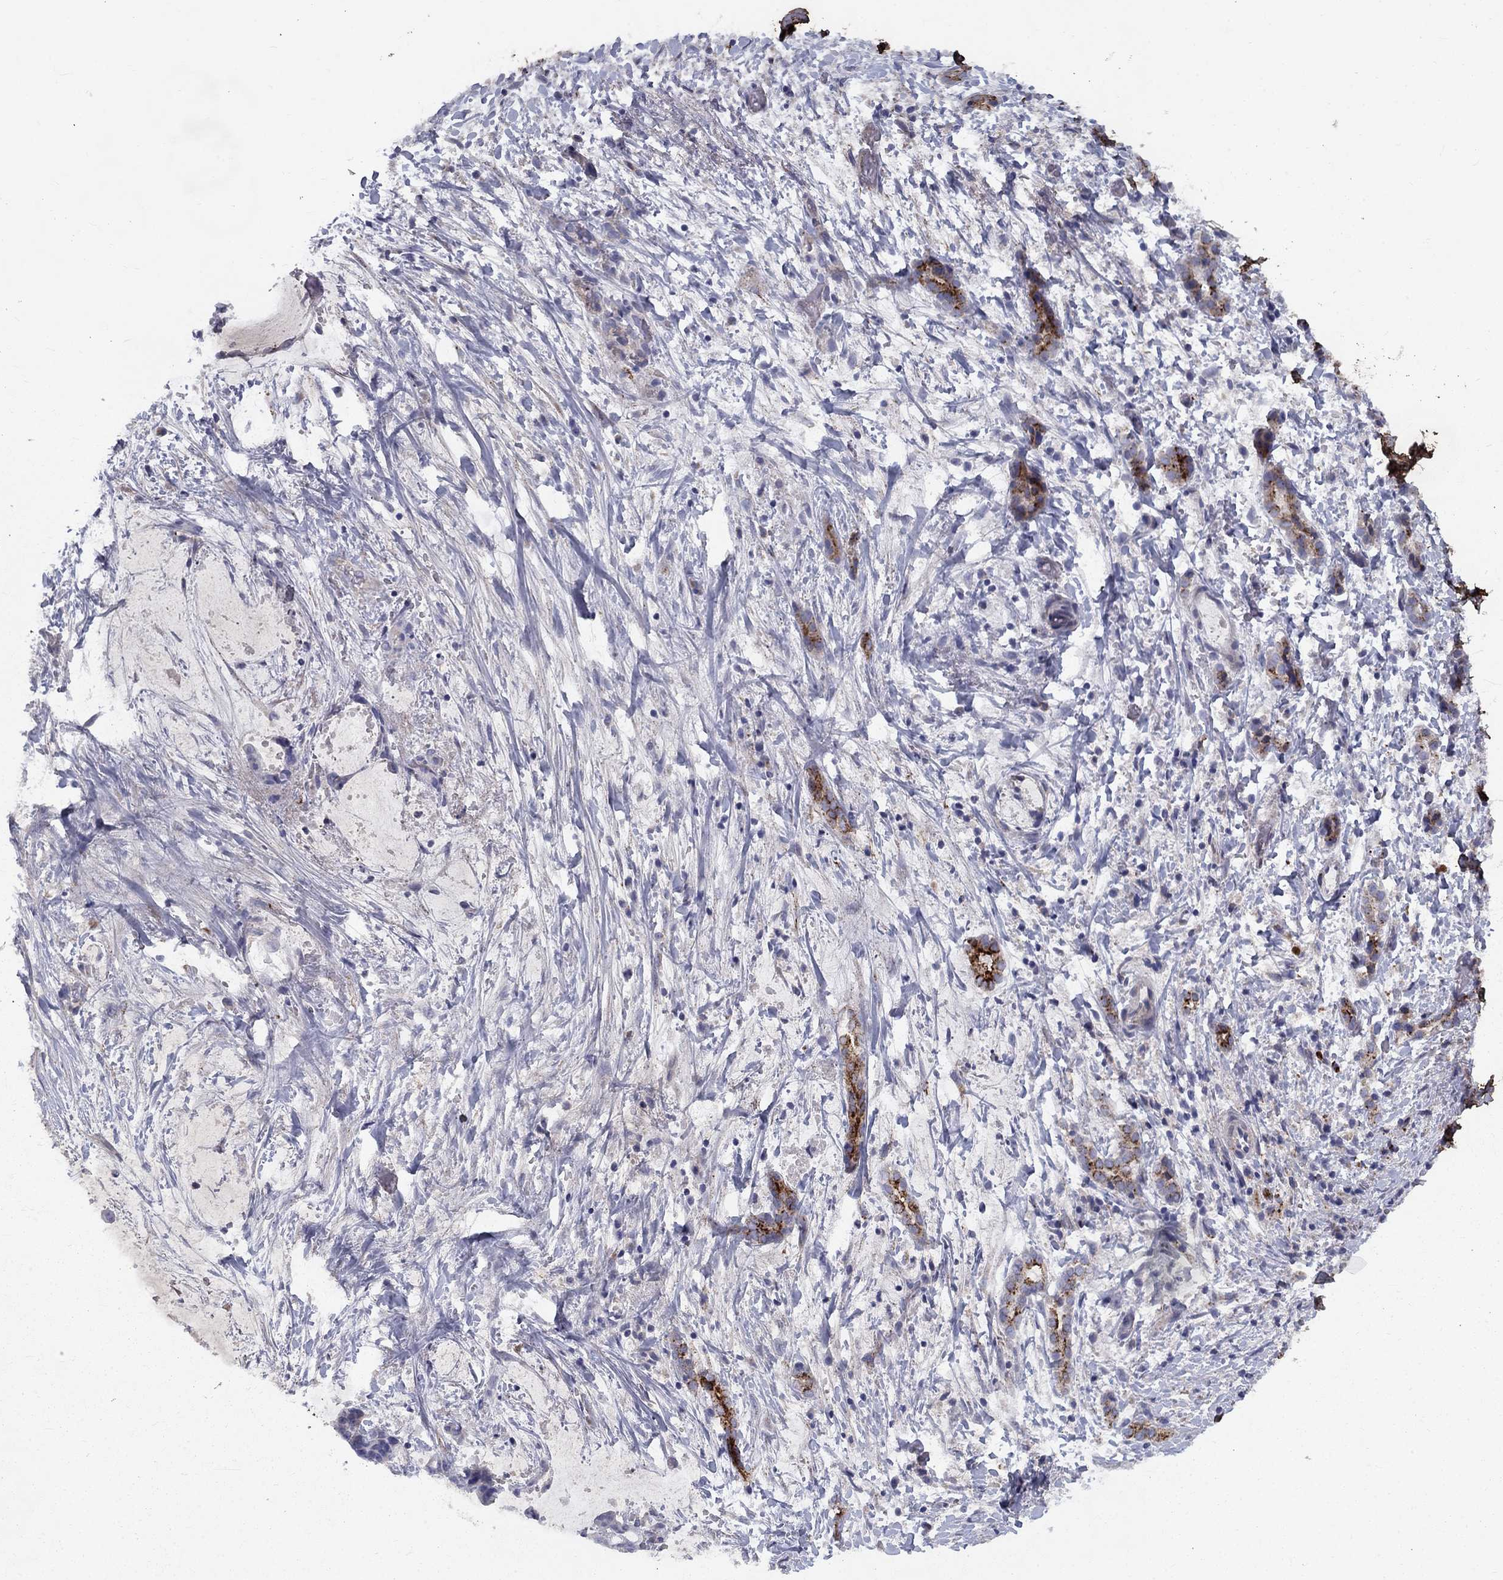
{"staining": {"intensity": "strong", "quantity": "<25%", "location": "cytoplasmic/membranous"}, "tissue": "liver cancer", "cell_type": "Tumor cells", "image_type": "cancer", "snomed": [{"axis": "morphology", "description": "Cholangiocarcinoma"}, {"axis": "topography", "description": "Liver"}], "caption": "Human liver cholangiocarcinoma stained for a protein (brown) shows strong cytoplasmic/membranous positive positivity in about <25% of tumor cells.", "gene": "EPDR1", "patient": {"sex": "female", "age": 73}}